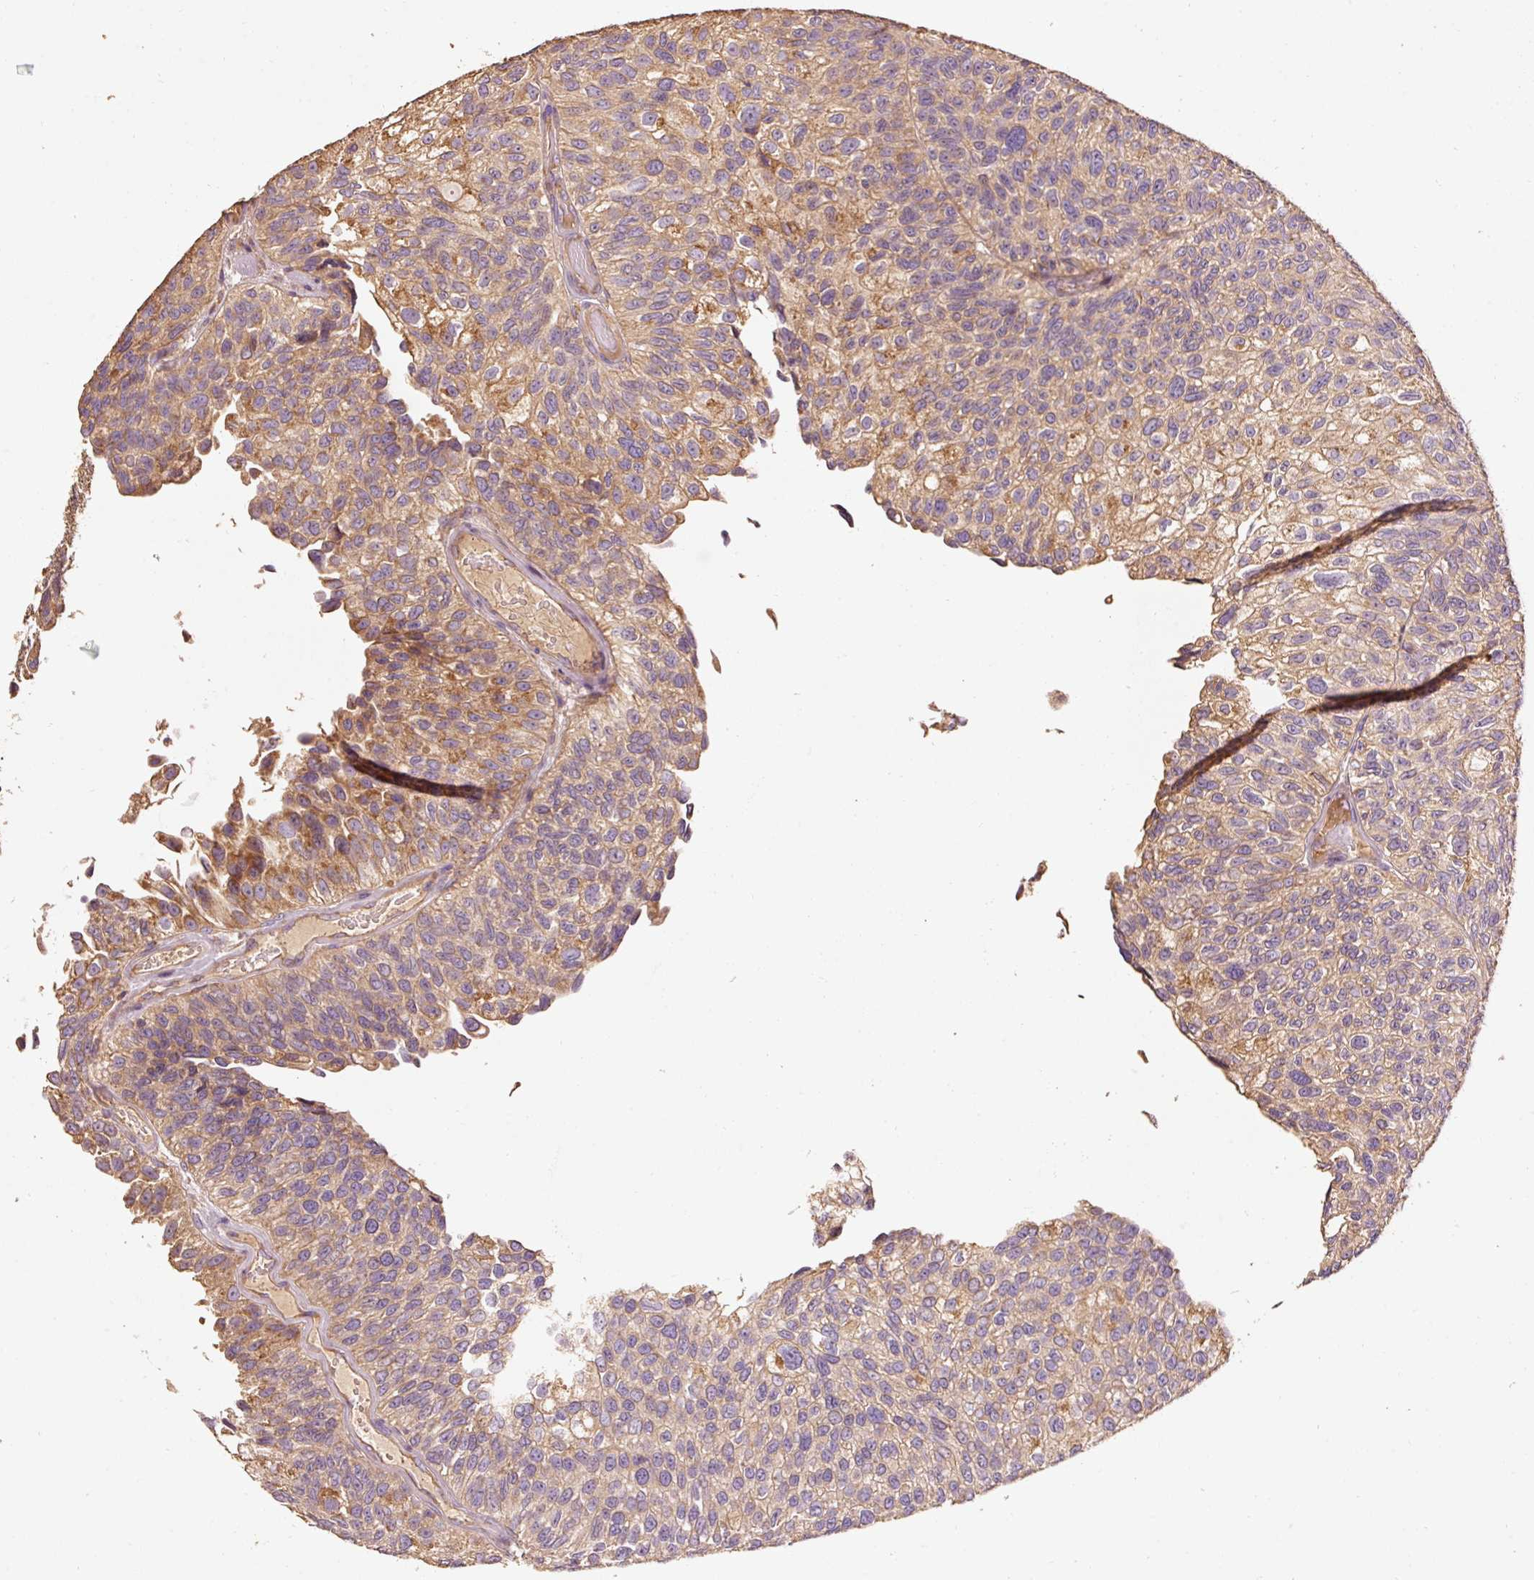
{"staining": {"intensity": "moderate", "quantity": ">75%", "location": "cytoplasmic/membranous"}, "tissue": "urothelial cancer", "cell_type": "Tumor cells", "image_type": "cancer", "snomed": [{"axis": "morphology", "description": "Urothelial carcinoma, NOS"}, {"axis": "topography", "description": "Urinary bladder"}], "caption": "IHC histopathology image of neoplastic tissue: human transitional cell carcinoma stained using immunohistochemistry shows medium levels of moderate protein expression localized specifically in the cytoplasmic/membranous of tumor cells, appearing as a cytoplasmic/membranous brown color.", "gene": "EFHC1", "patient": {"sex": "male", "age": 87}}